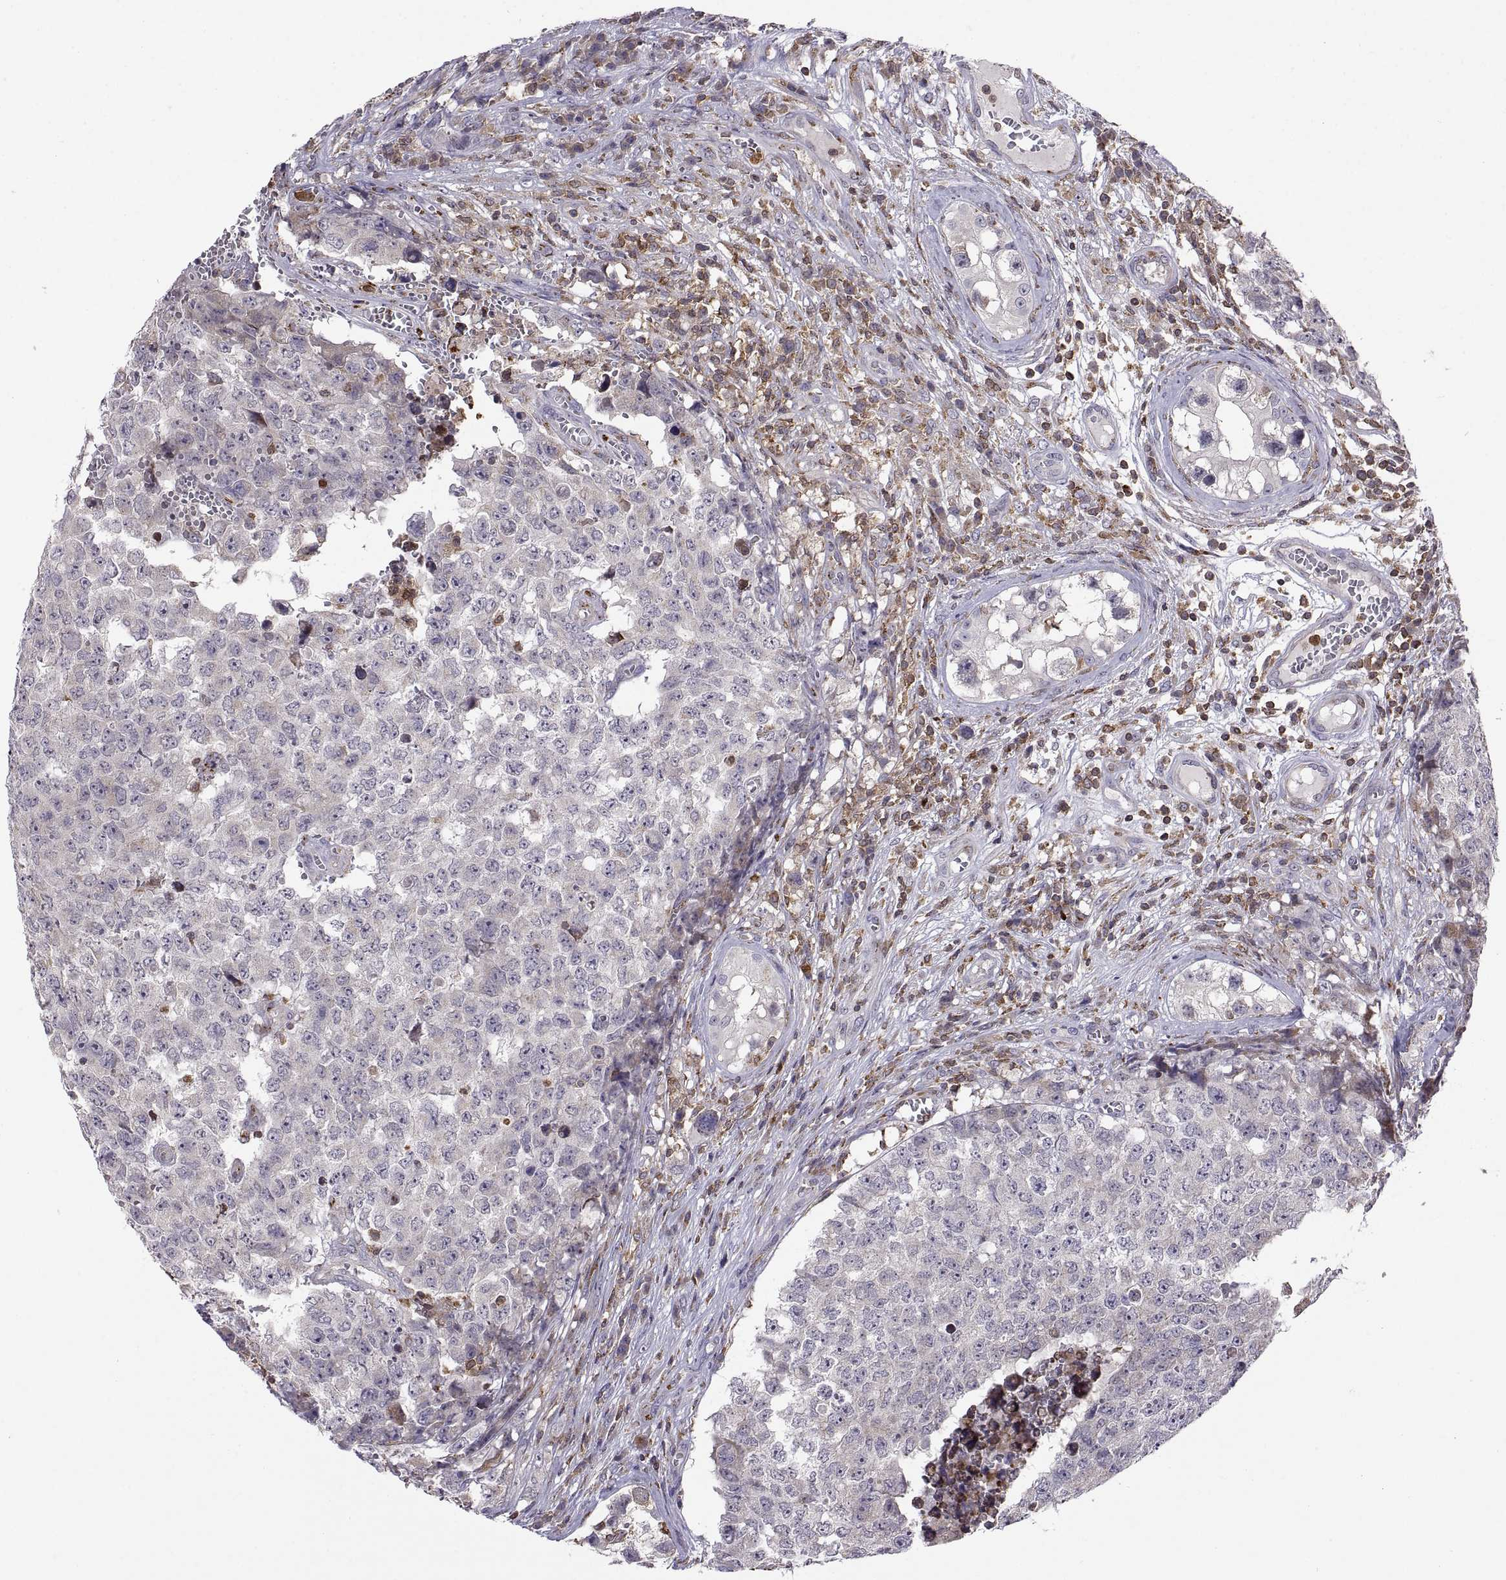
{"staining": {"intensity": "negative", "quantity": "none", "location": "none"}, "tissue": "testis cancer", "cell_type": "Tumor cells", "image_type": "cancer", "snomed": [{"axis": "morphology", "description": "Carcinoma, Embryonal, NOS"}, {"axis": "topography", "description": "Testis"}], "caption": "A high-resolution micrograph shows immunohistochemistry staining of testis cancer, which shows no significant expression in tumor cells. (Immunohistochemistry, brightfield microscopy, high magnification).", "gene": "ACAP1", "patient": {"sex": "male", "age": 23}}